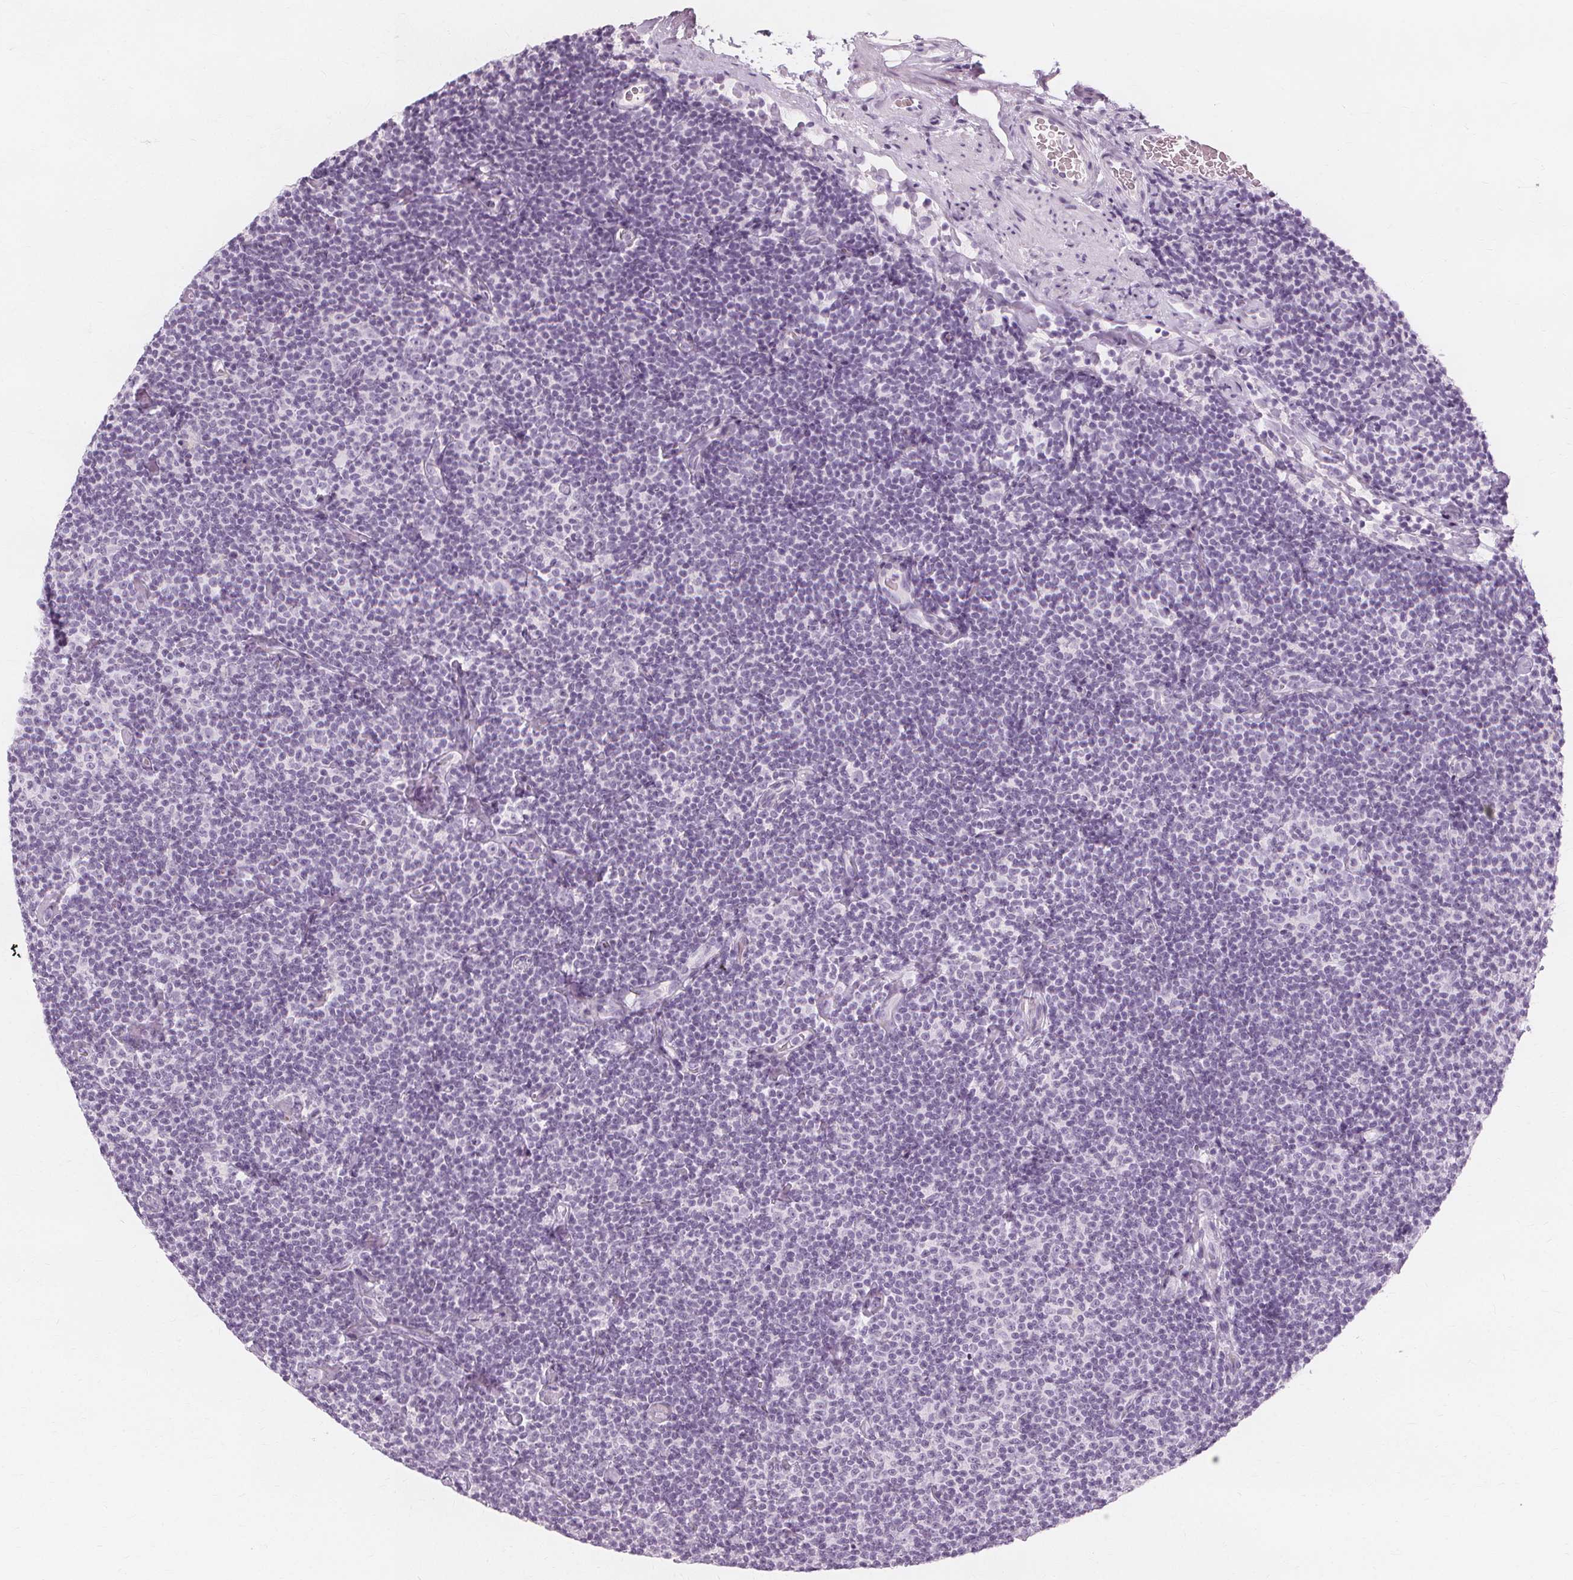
{"staining": {"intensity": "negative", "quantity": "none", "location": "none"}, "tissue": "lymphoma", "cell_type": "Tumor cells", "image_type": "cancer", "snomed": [{"axis": "morphology", "description": "Malignant lymphoma, non-Hodgkin's type, Low grade"}, {"axis": "topography", "description": "Lymph node"}], "caption": "Immunohistochemistry (IHC) image of neoplastic tissue: lymphoma stained with DAB (3,3'-diaminobenzidine) shows no significant protein expression in tumor cells.", "gene": "TFF1", "patient": {"sex": "male", "age": 81}}